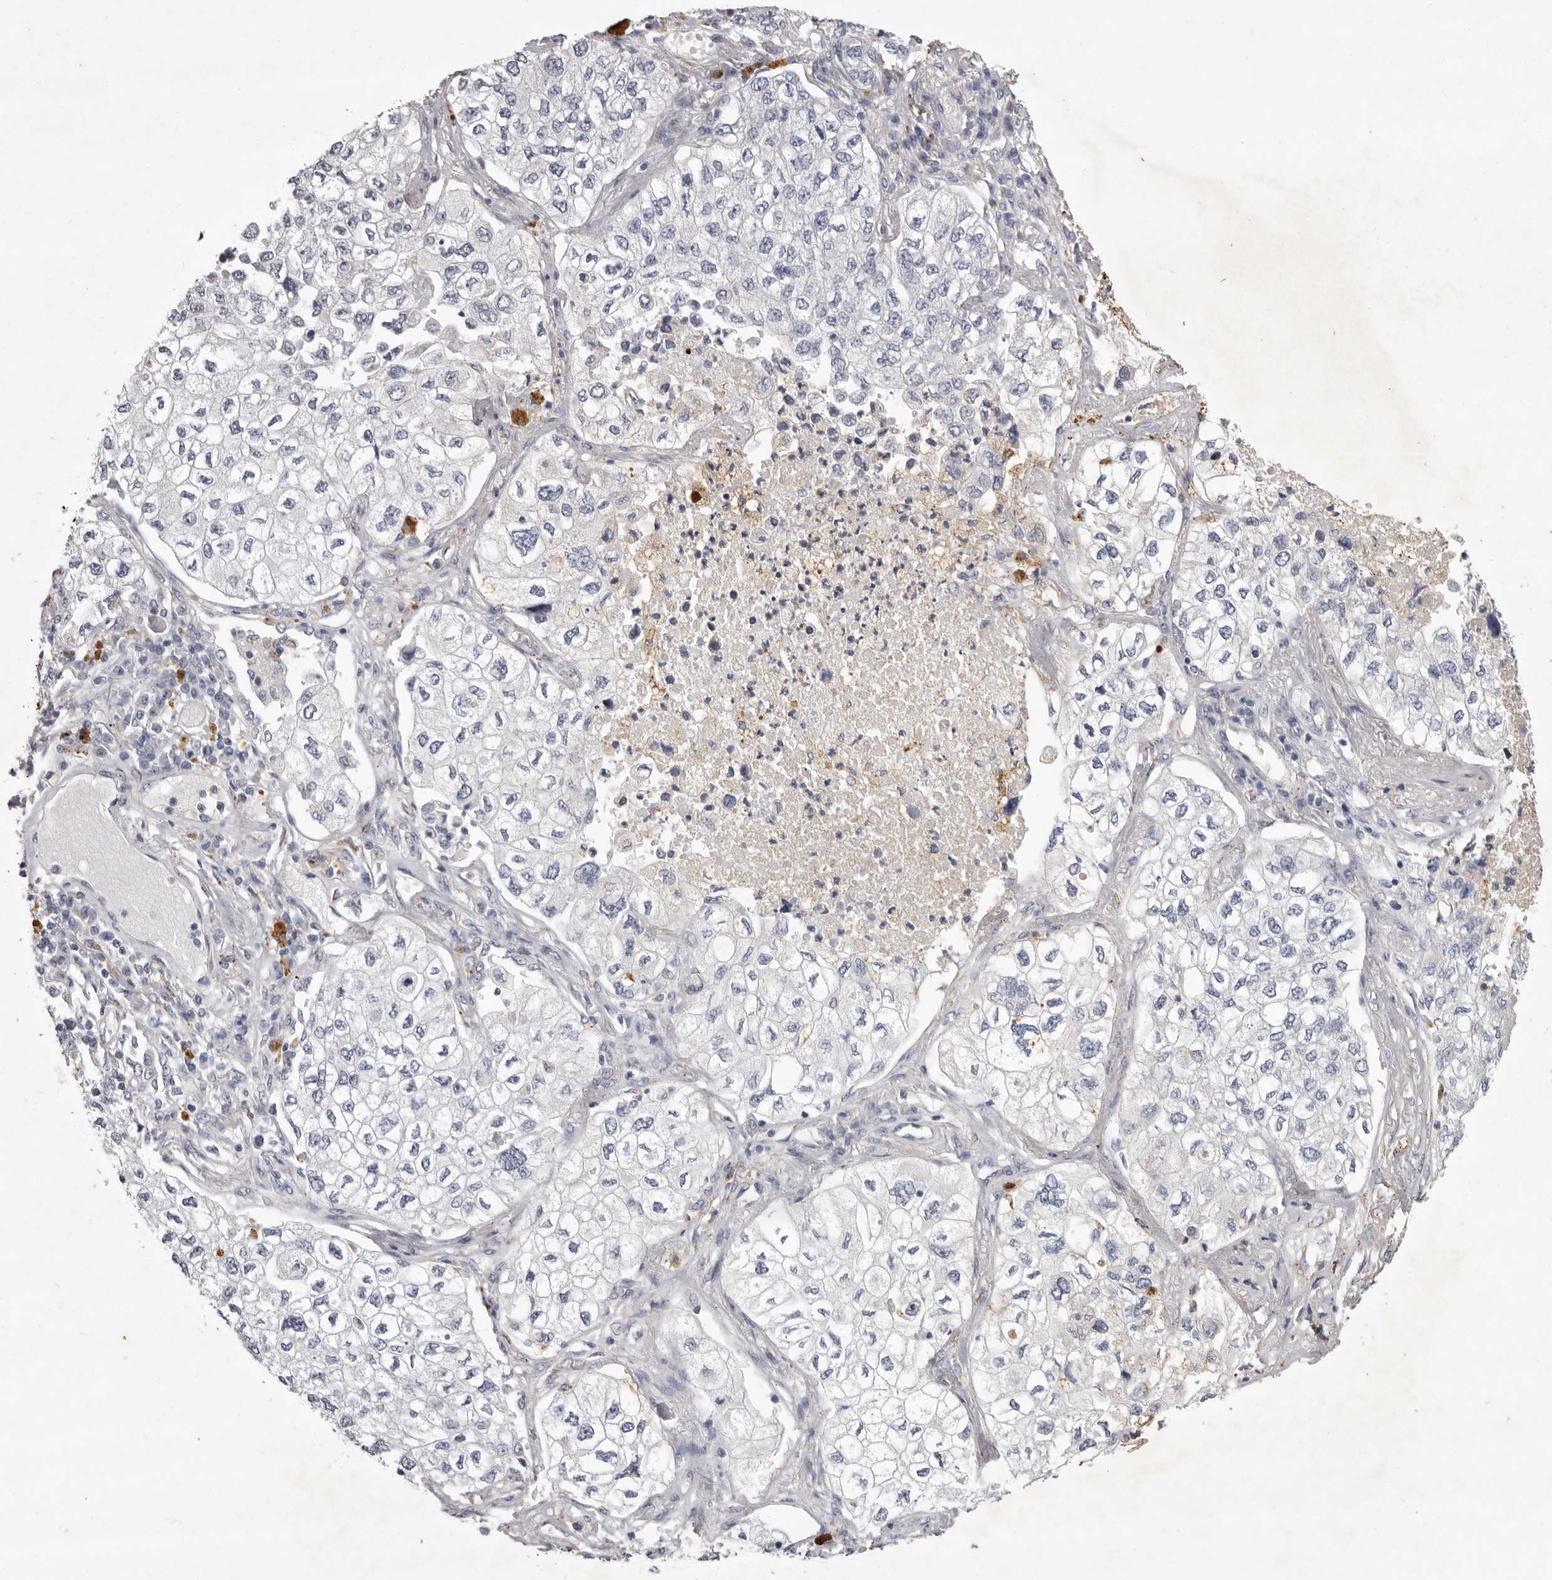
{"staining": {"intensity": "negative", "quantity": "none", "location": "none"}, "tissue": "lung cancer", "cell_type": "Tumor cells", "image_type": "cancer", "snomed": [{"axis": "morphology", "description": "Adenocarcinoma, NOS"}, {"axis": "topography", "description": "Lung"}], "caption": "Photomicrograph shows no protein expression in tumor cells of lung cancer (adenocarcinoma) tissue.", "gene": "NKAIN4", "patient": {"sex": "male", "age": 63}}